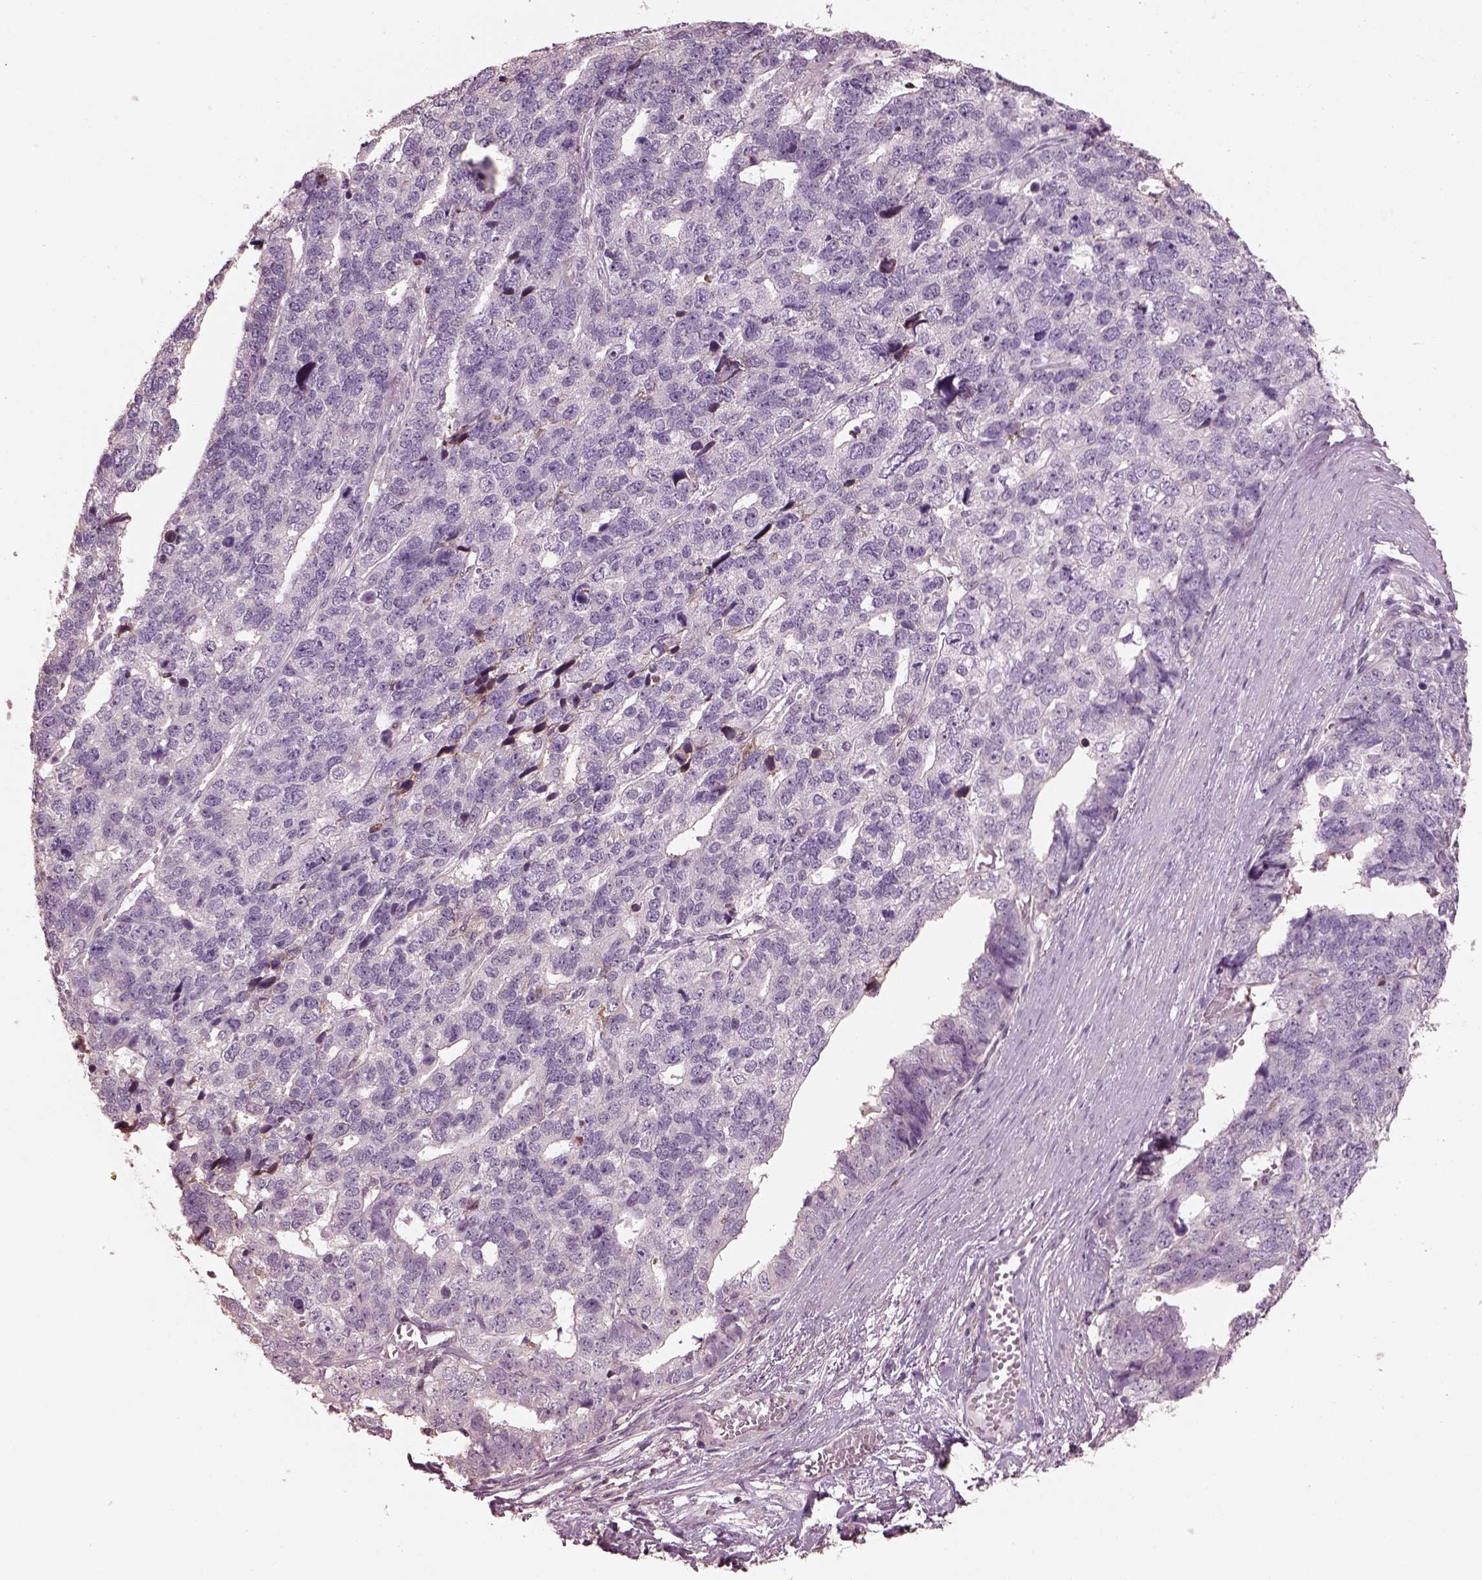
{"staining": {"intensity": "negative", "quantity": "none", "location": "none"}, "tissue": "stomach cancer", "cell_type": "Tumor cells", "image_type": "cancer", "snomed": [{"axis": "morphology", "description": "Adenocarcinoma, NOS"}, {"axis": "topography", "description": "Stomach"}], "caption": "Immunohistochemical staining of human stomach cancer (adenocarcinoma) displays no significant positivity in tumor cells.", "gene": "SRI", "patient": {"sex": "male", "age": 69}}